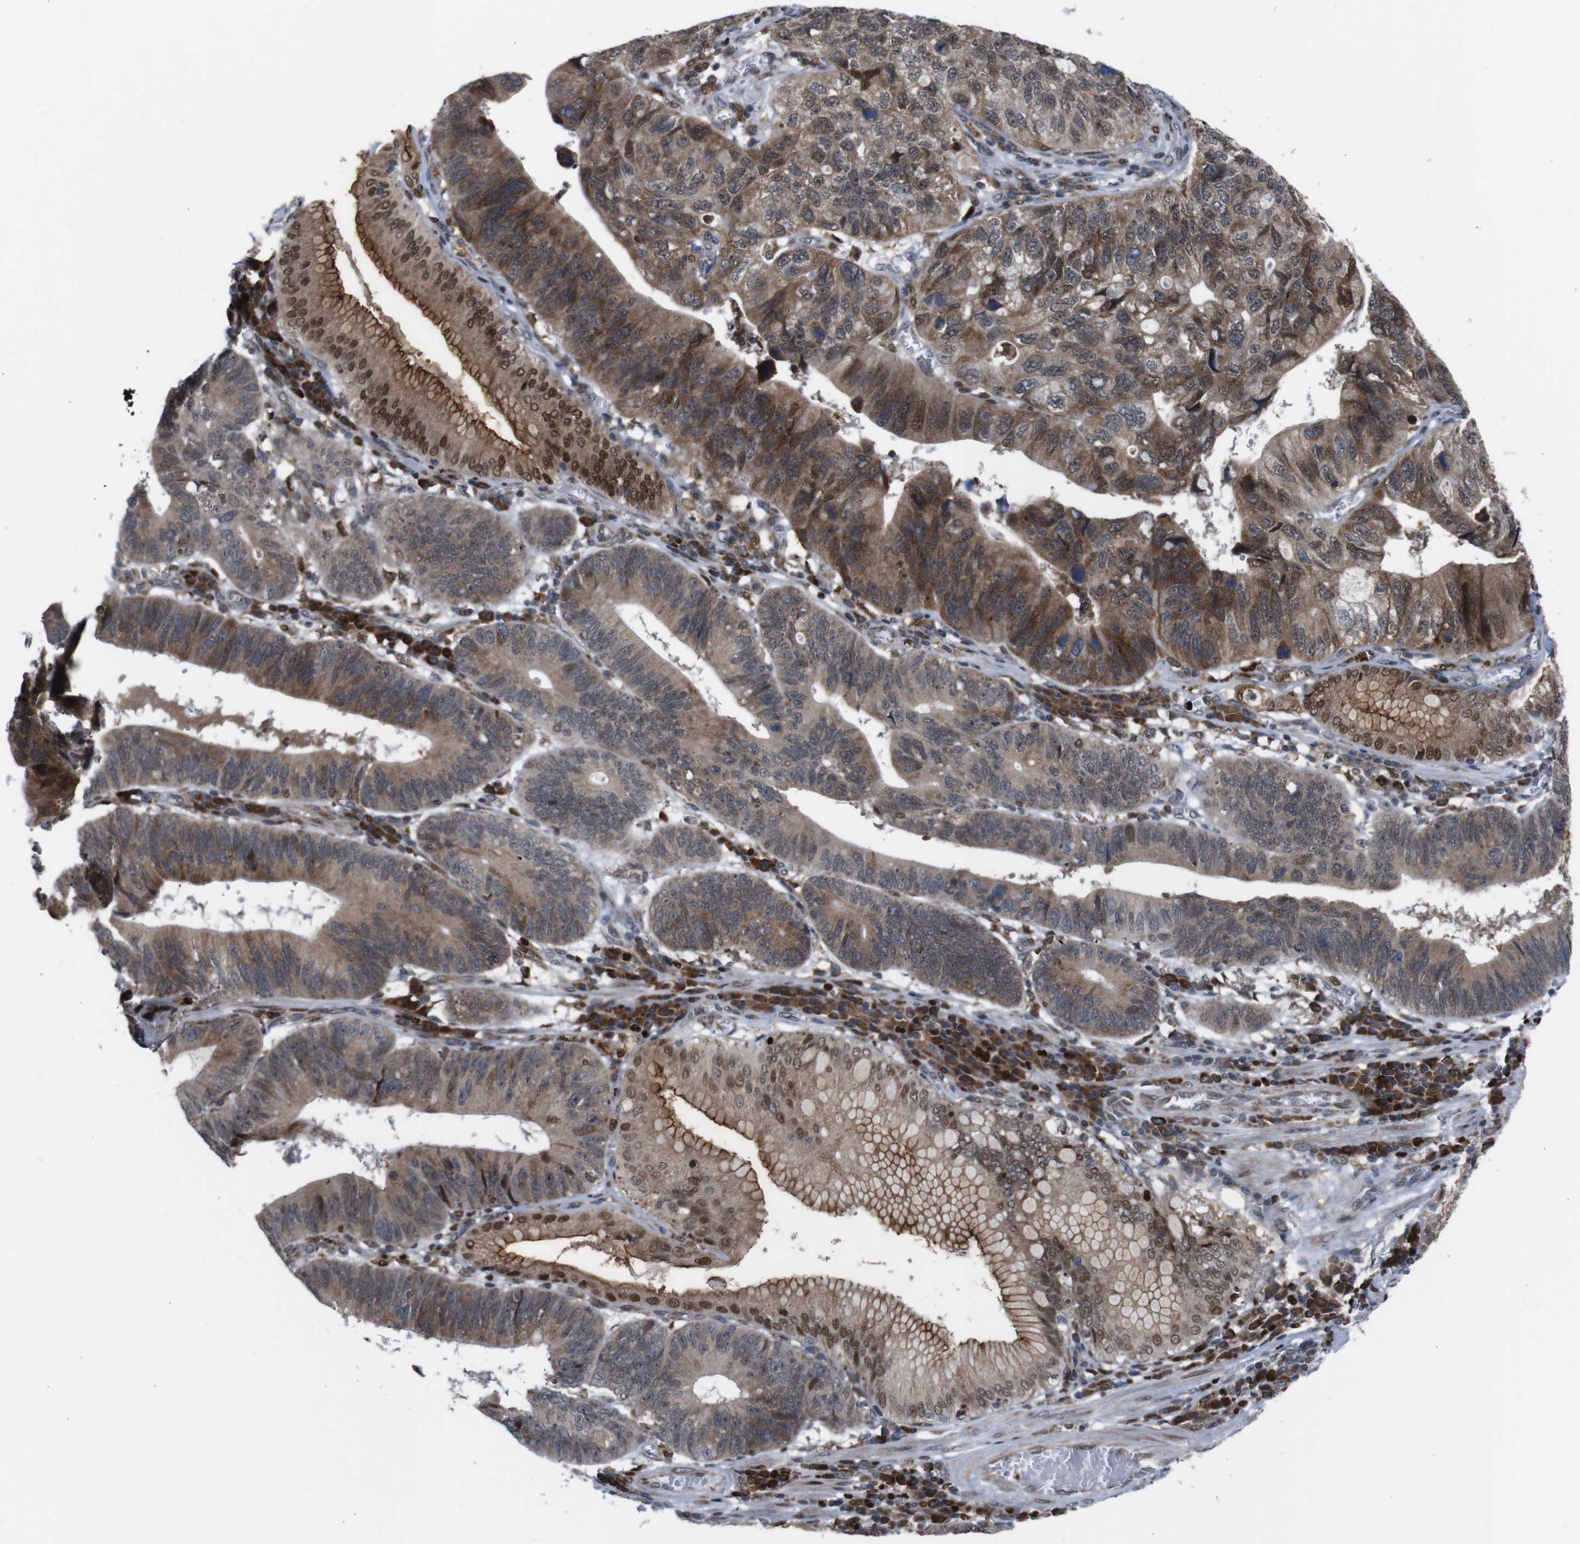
{"staining": {"intensity": "moderate", "quantity": ">75%", "location": "cytoplasmic/membranous"}, "tissue": "stomach cancer", "cell_type": "Tumor cells", "image_type": "cancer", "snomed": [{"axis": "morphology", "description": "Adenocarcinoma, NOS"}, {"axis": "topography", "description": "Stomach"}], "caption": "Immunohistochemistry (IHC) histopathology image of neoplastic tissue: human stomach cancer stained using immunohistochemistry exhibits medium levels of moderate protein expression localized specifically in the cytoplasmic/membranous of tumor cells, appearing as a cytoplasmic/membranous brown color.", "gene": "PTPN1", "patient": {"sex": "male", "age": 59}}